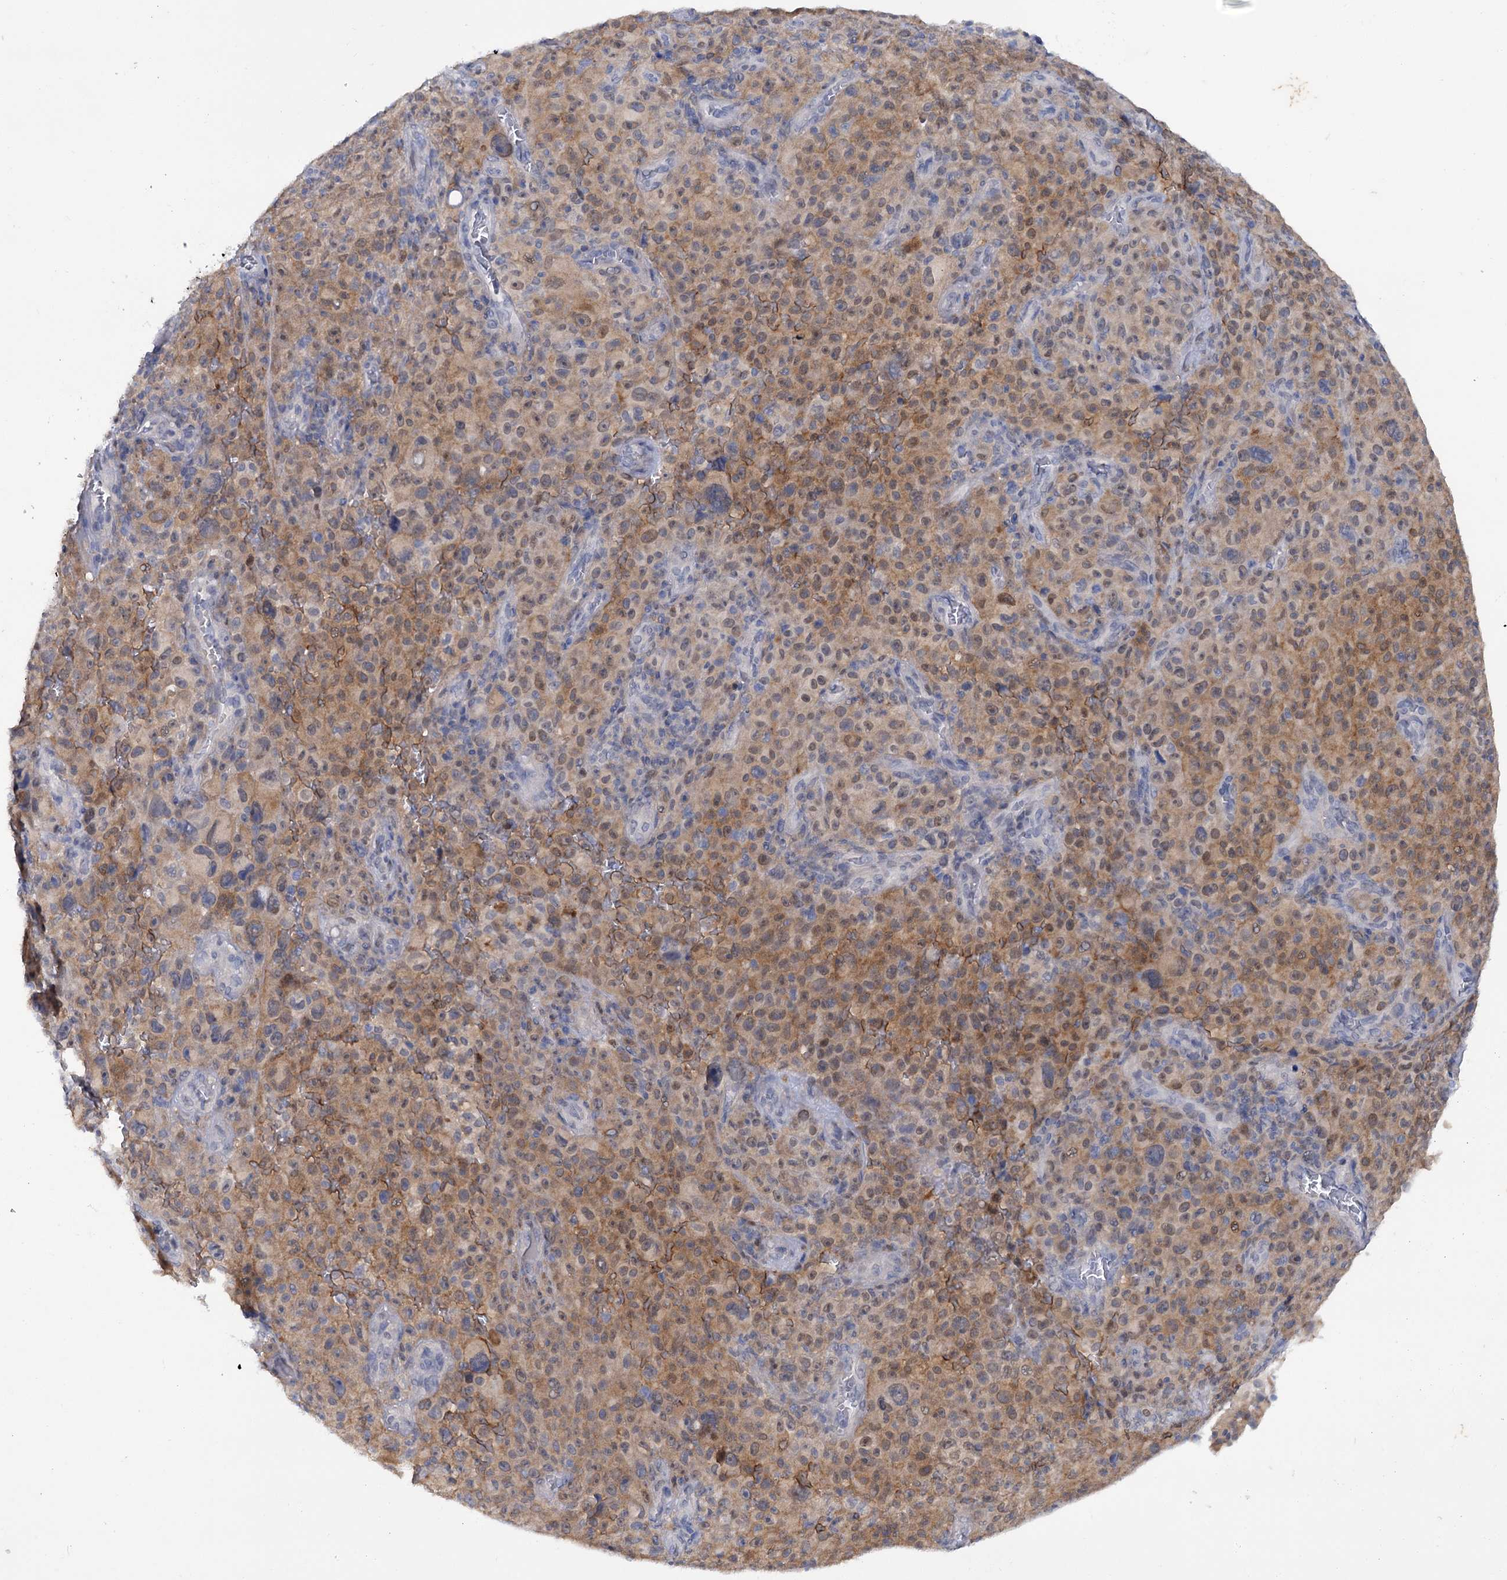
{"staining": {"intensity": "moderate", "quantity": ">75%", "location": "cytoplasmic/membranous,nuclear"}, "tissue": "melanoma", "cell_type": "Tumor cells", "image_type": "cancer", "snomed": [{"axis": "morphology", "description": "Malignant melanoma, NOS"}, {"axis": "topography", "description": "Skin"}], "caption": "Immunohistochemical staining of human melanoma reveals medium levels of moderate cytoplasmic/membranous and nuclear staining in about >75% of tumor cells.", "gene": "MID1IP1", "patient": {"sex": "female", "age": 82}}